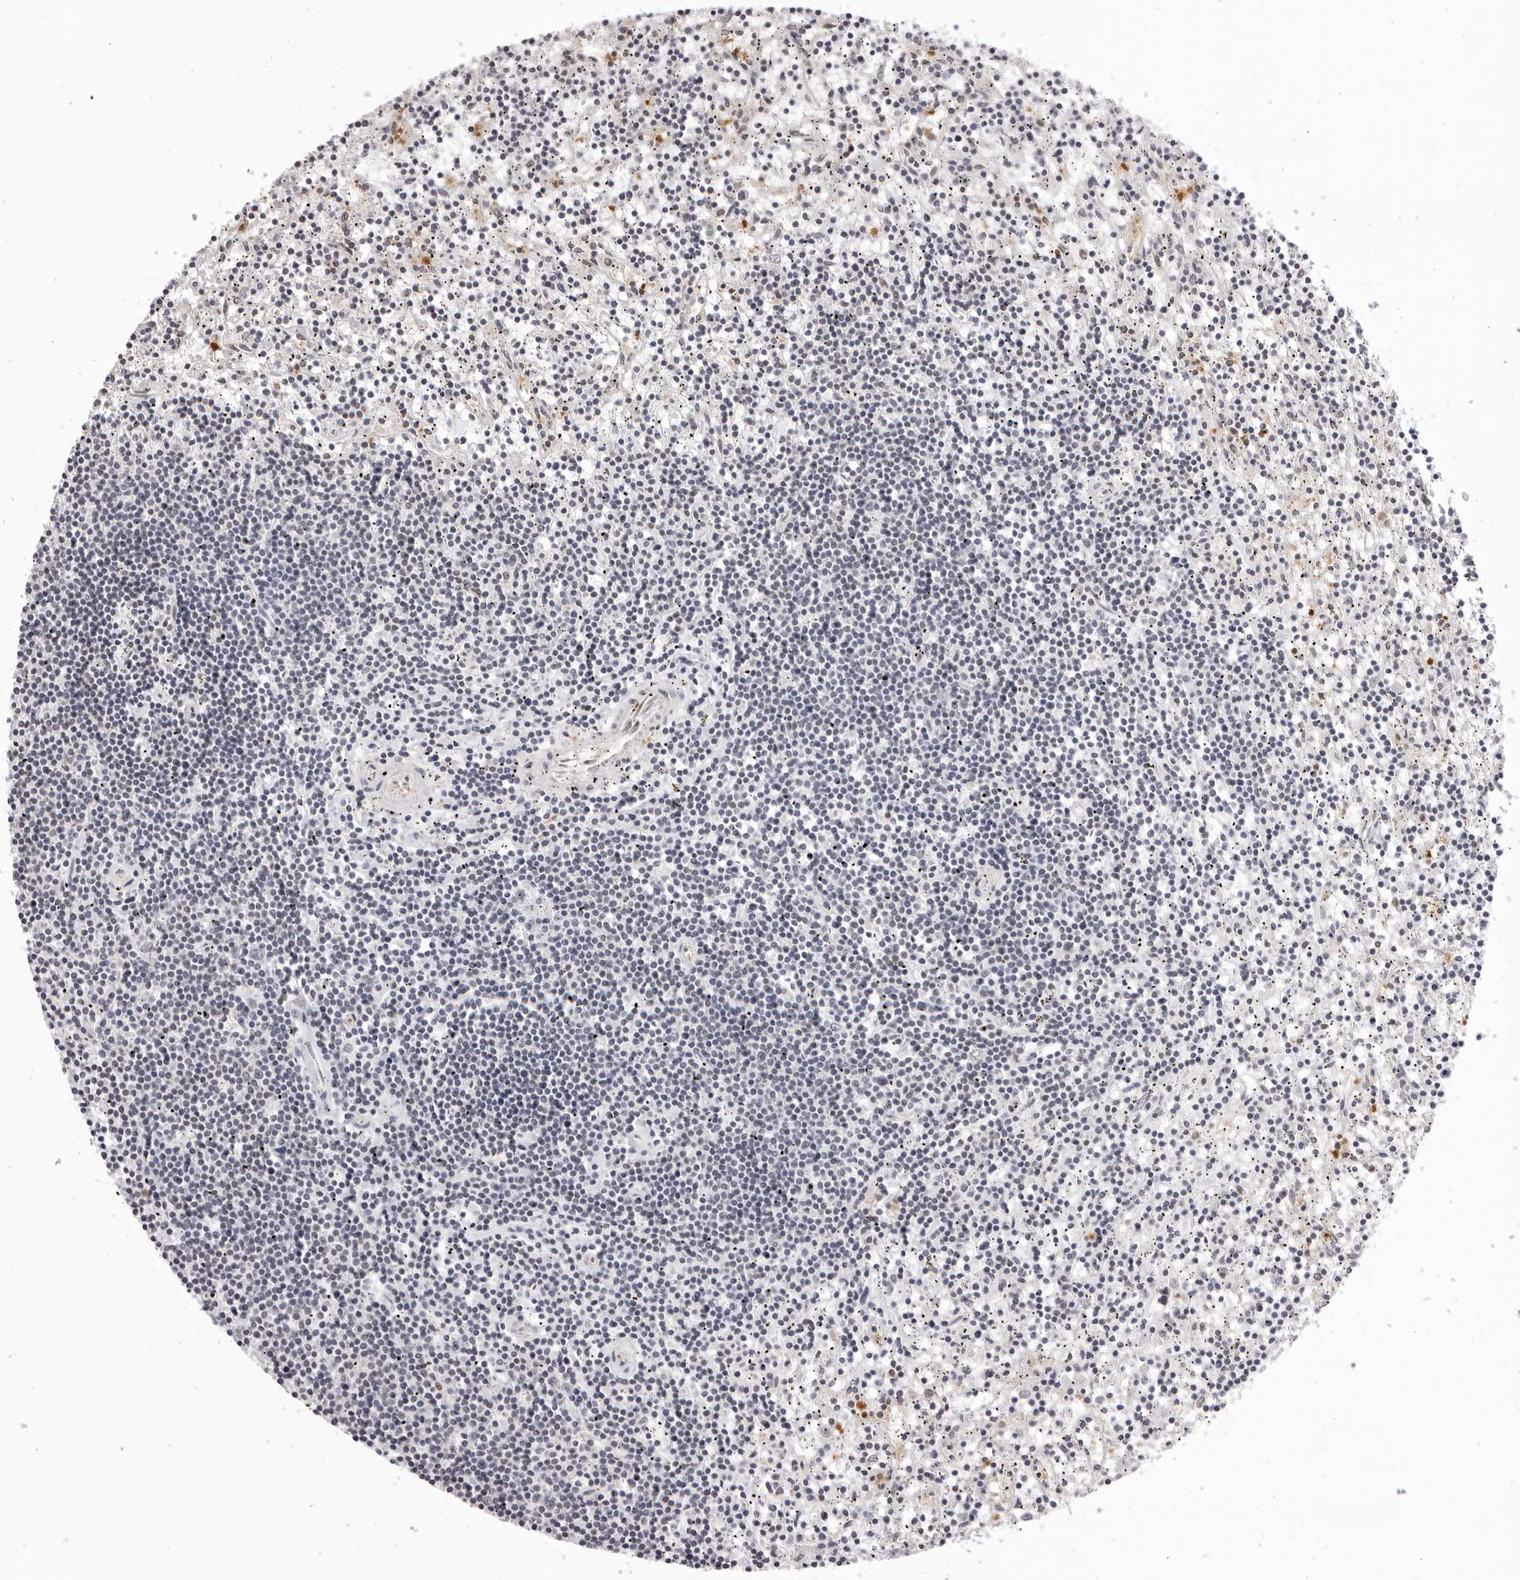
{"staining": {"intensity": "negative", "quantity": "none", "location": "none"}, "tissue": "lymphoma", "cell_type": "Tumor cells", "image_type": "cancer", "snomed": [{"axis": "morphology", "description": "Malignant lymphoma, non-Hodgkin's type, Low grade"}, {"axis": "topography", "description": "Spleen"}], "caption": "Tumor cells are negative for protein expression in human low-grade malignant lymphoma, non-Hodgkin's type. The staining was performed using DAB (3,3'-diaminobenzidine) to visualize the protein expression in brown, while the nuclei were stained in blue with hematoxylin (Magnification: 20x).", "gene": "HSPA4", "patient": {"sex": "male", "age": 76}}